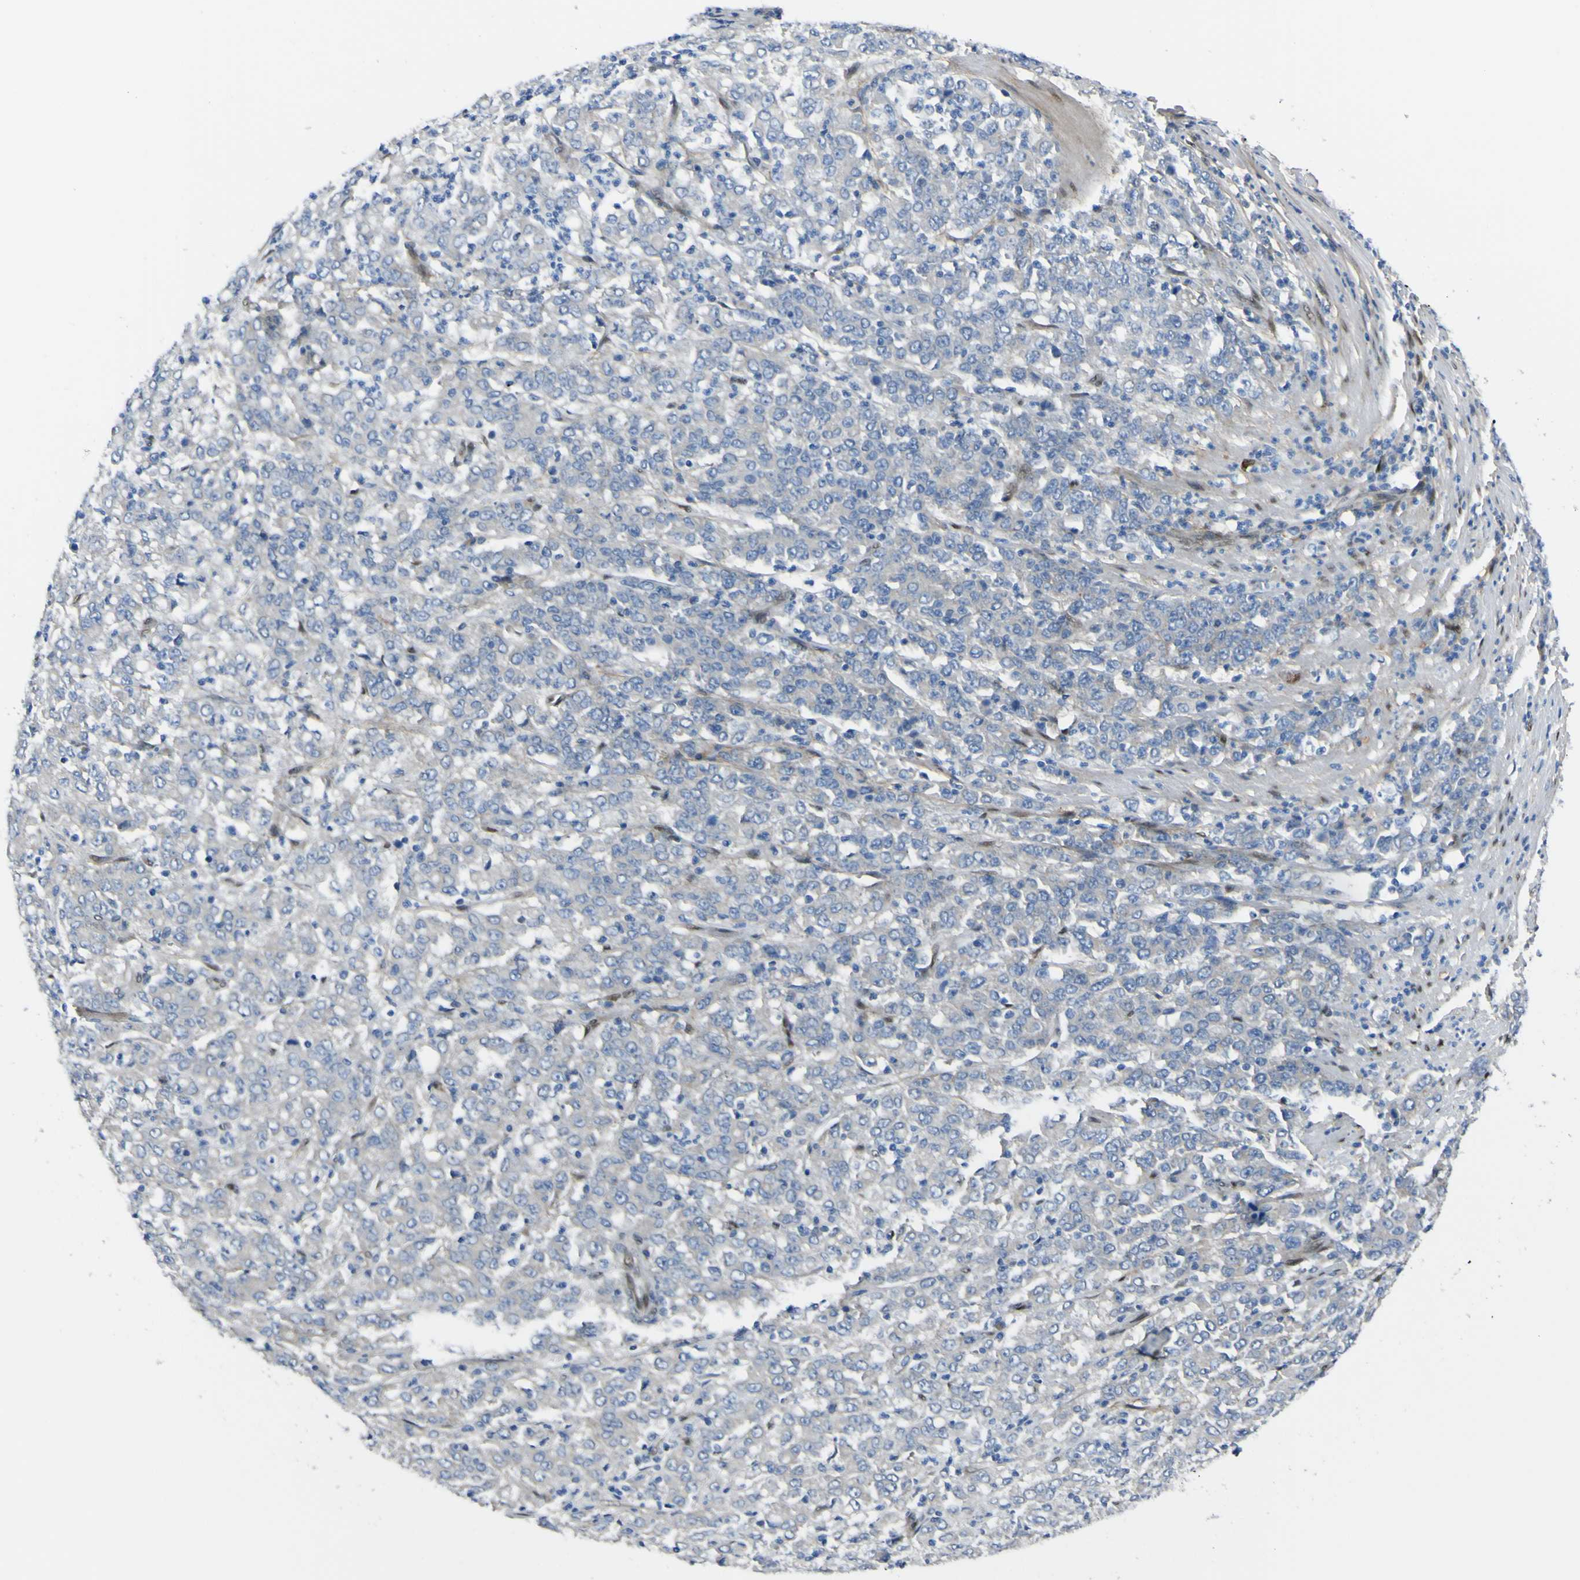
{"staining": {"intensity": "negative", "quantity": "none", "location": "none"}, "tissue": "stomach cancer", "cell_type": "Tumor cells", "image_type": "cancer", "snomed": [{"axis": "morphology", "description": "Adenocarcinoma, NOS"}, {"axis": "topography", "description": "Stomach"}], "caption": "A micrograph of stomach adenocarcinoma stained for a protein shows no brown staining in tumor cells. Nuclei are stained in blue.", "gene": "LRRN1", "patient": {"sex": "female", "age": 89}}